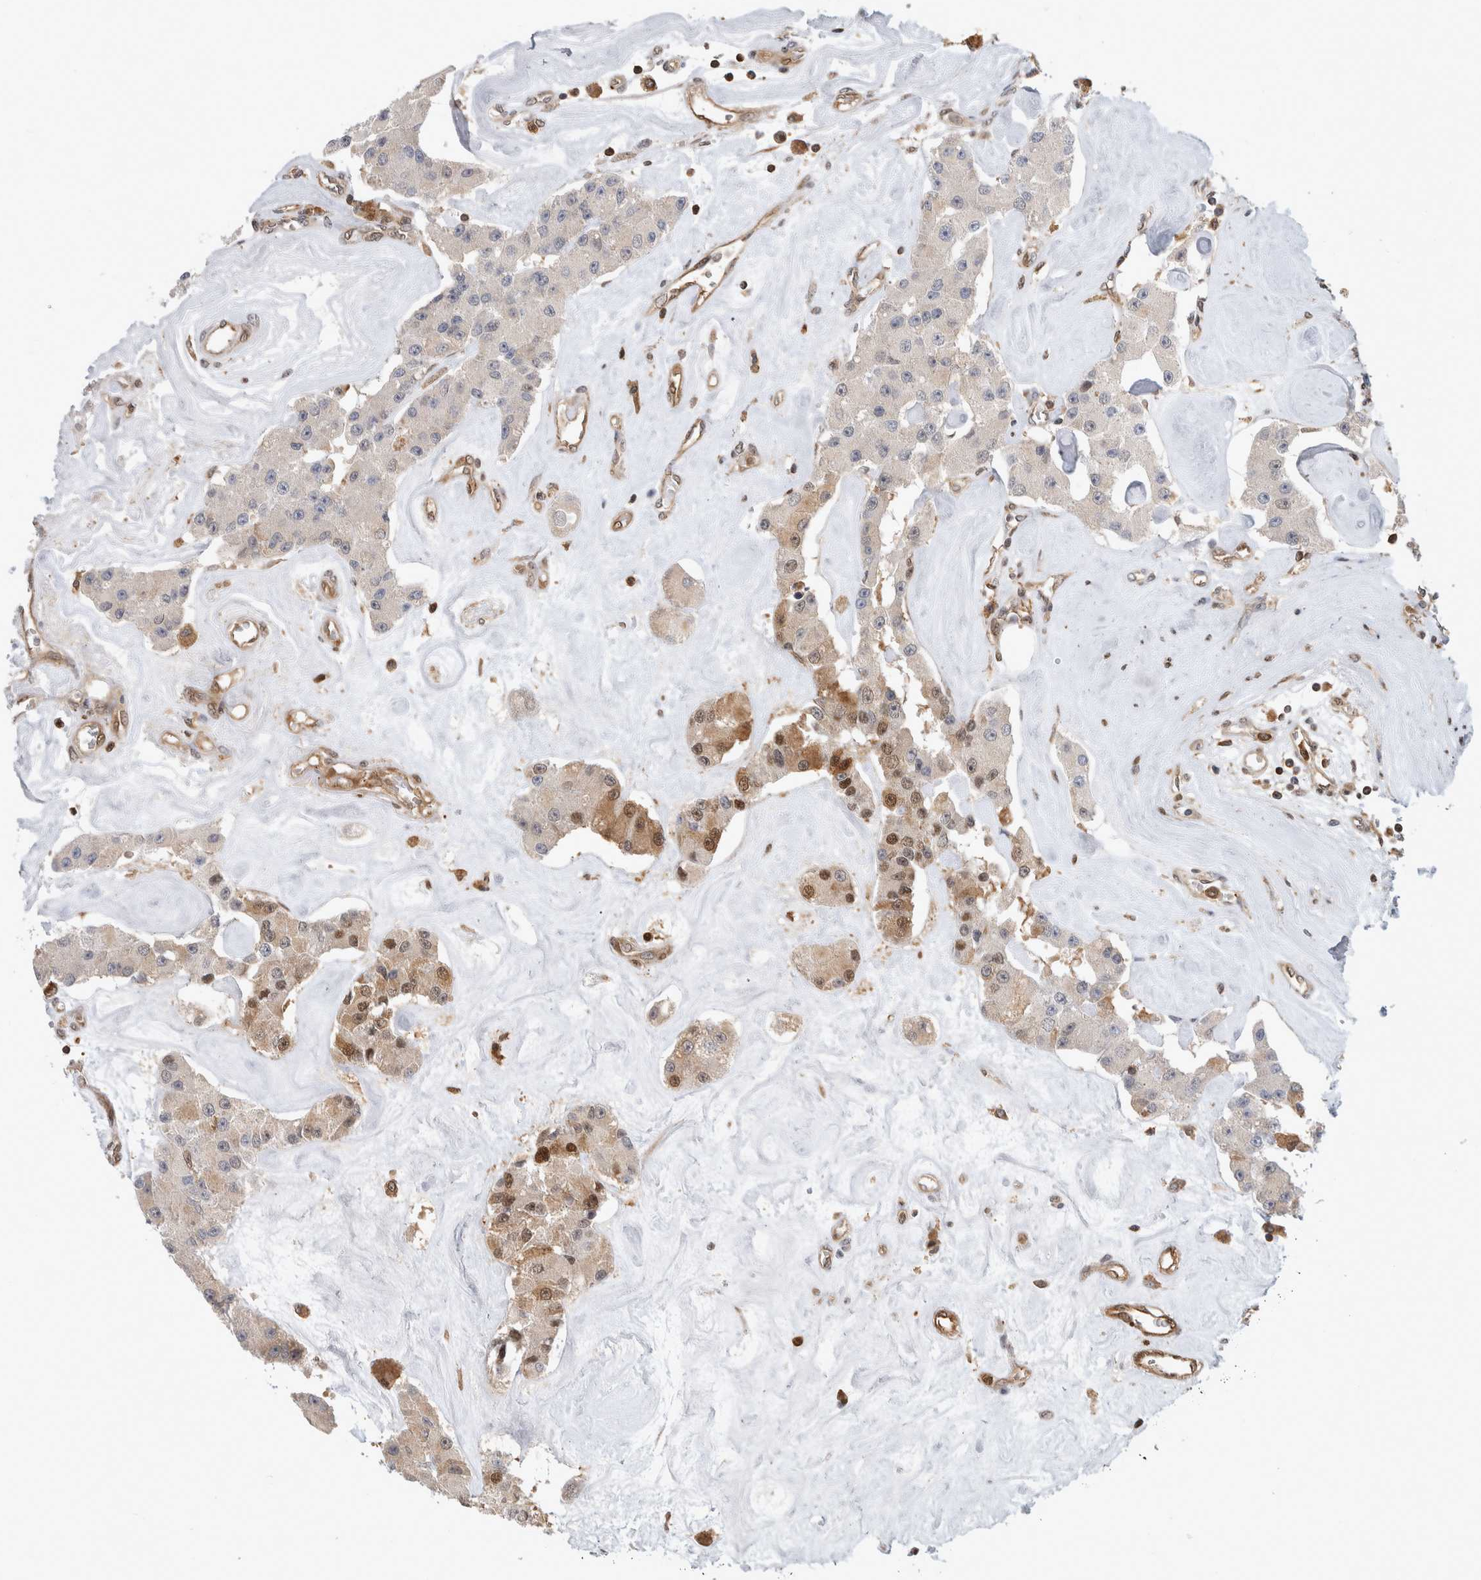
{"staining": {"intensity": "moderate", "quantity": "<25%", "location": "cytoplasmic/membranous,nuclear"}, "tissue": "carcinoid", "cell_type": "Tumor cells", "image_type": "cancer", "snomed": [{"axis": "morphology", "description": "Carcinoid, malignant, NOS"}, {"axis": "topography", "description": "Pancreas"}], "caption": "Immunohistochemical staining of human carcinoid (malignant) displays low levels of moderate cytoplasmic/membranous and nuclear positivity in approximately <25% of tumor cells.", "gene": "ASTN2", "patient": {"sex": "male", "age": 41}}